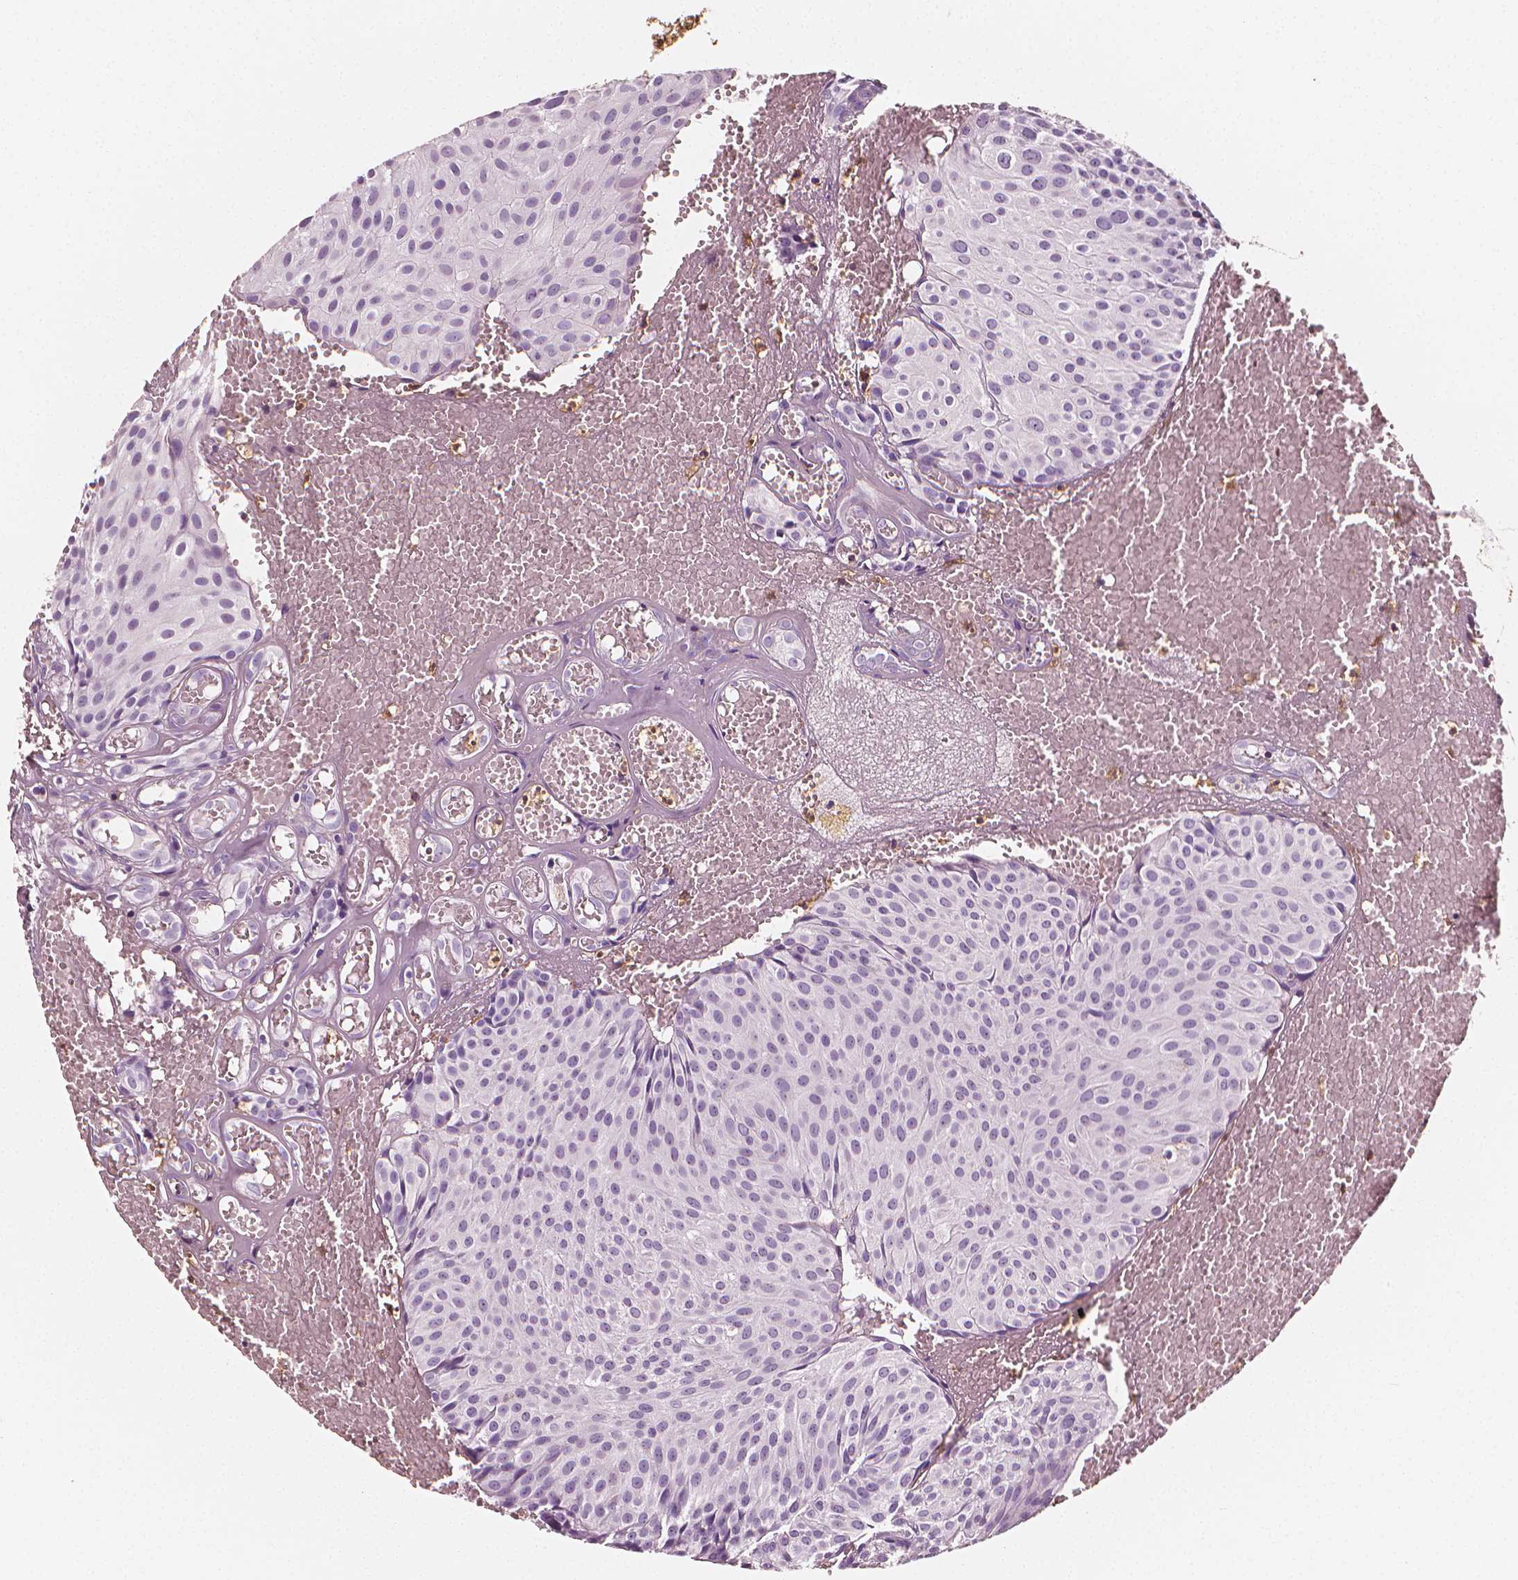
{"staining": {"intensity": "negative", "quantity": "none", "location": "none"}, "tissue": "urothelial cancer", "cell_type": "Tumor cells", "image_type": "cancer", "snomed": [{"axis": "morphology", "description": "Urothelial carcinoma, Low grade"}, {"axis": "topography", "description": "Urinary bladder"}], "caption": "High power microscopy histopathology image of an immunohistochemistry (IHC) histopathology image of urothelial cancer, revealing no significant positivity in tumor cells.", "gene": "PTPRC", "patient": {"sex": "male", "age": 63}}